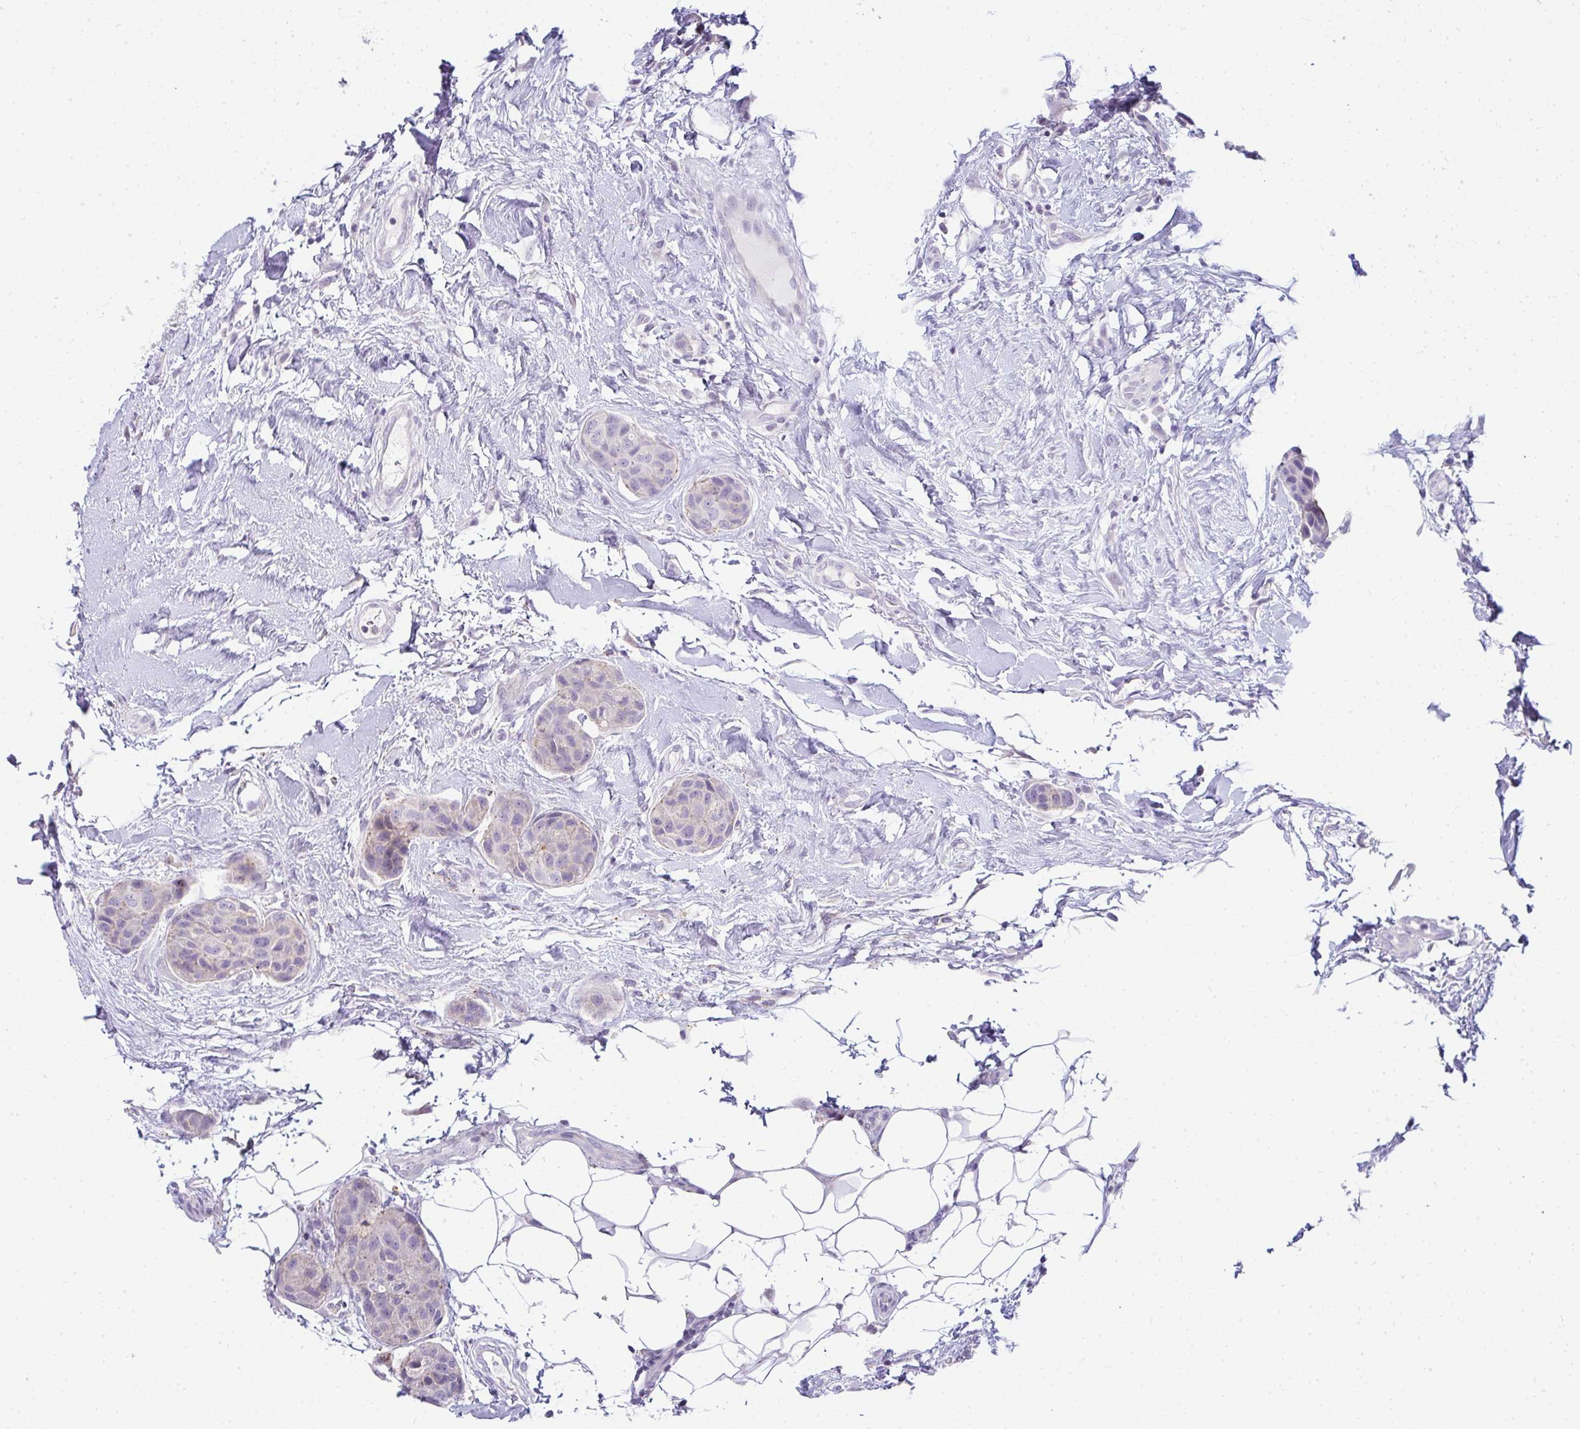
{"staining": {"intensity": "weak", "quantity": "<25%", "location": "cytoplasmic/membranous"}, "tissue": "breast cancer", "cell_type": "Tumor cells", "image_type": "cancer", "snomed": [{"axis": "morphology", "description": "Duct carcinoma"}, {"axis": "topography", "description": "Breast"}, {"axis": "topography", "description": "Lymph node"}], "caption": "Immunohistochemical staining of breast cancer displays no significant staining in tumor cells. (Immunohistochemistry (ihc), brightfield microscopy, high magnification).", "gene": "VPS4B", "patient": {"sex": "female", "age": 80}}